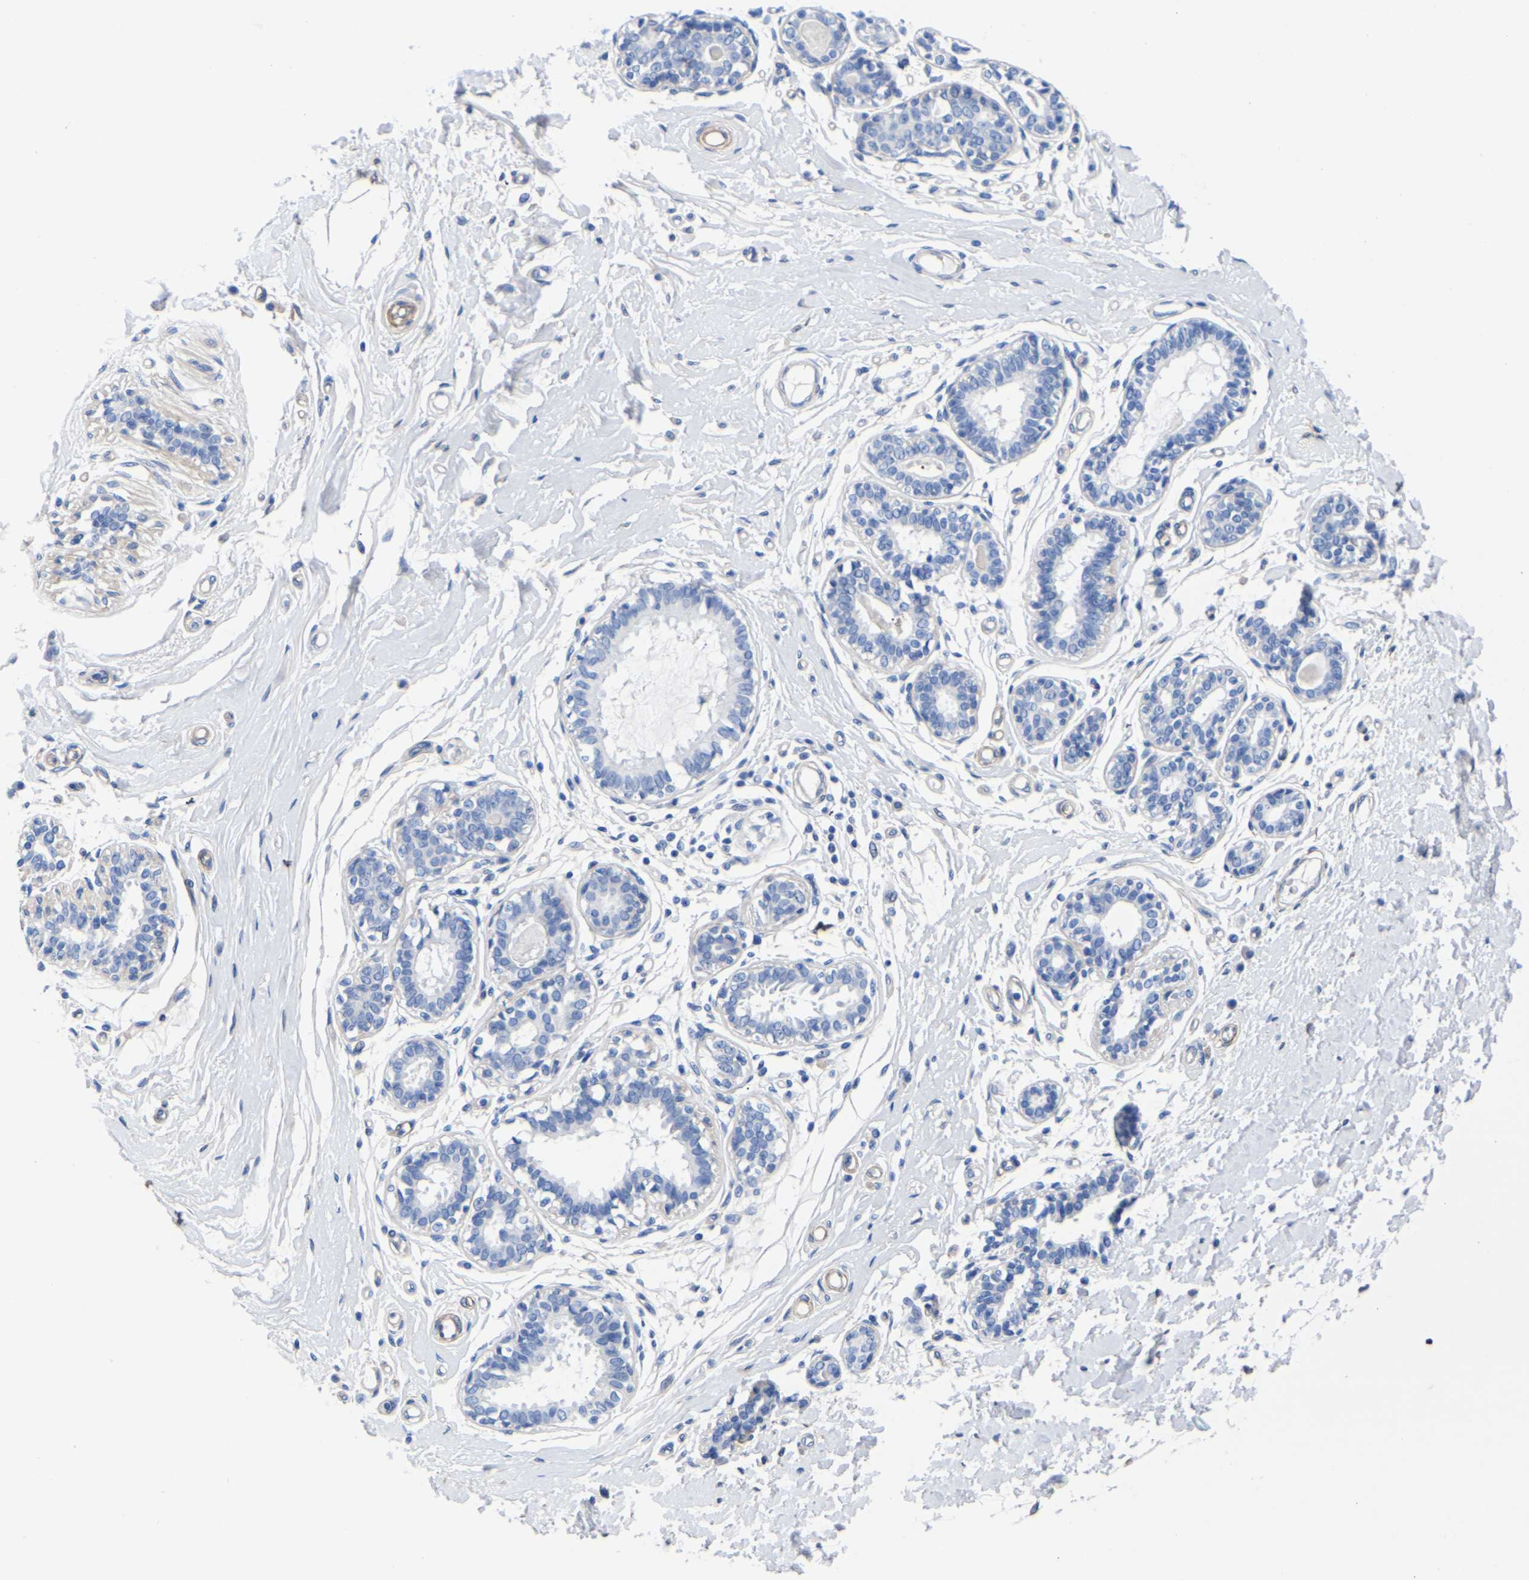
{"staining": {"intensity": "negative", "quantity": "none", "location": "none"}, "tissue": "breast", "cell_type": "Adipocytes", "image_type": "normal", "snomed": [{"axis": "morphology", "description": "Normal tissue, NOS"}, {"axis": "morphology", "description": "Lobular carcinoma"}, {"axis": "topography", "description": "Breast"}], "caption": "This is a image of immunohistochemistry (IHC) staining of normal breast, which shows no staining in adipocytes. (Brightfield microscopy of DAB (3,3'-diaminobenzidine) immunohistochemistry (IHC) at high magnification).", "gene": "SLC45A3", "patient": {"sex": "female", "age": 59}}